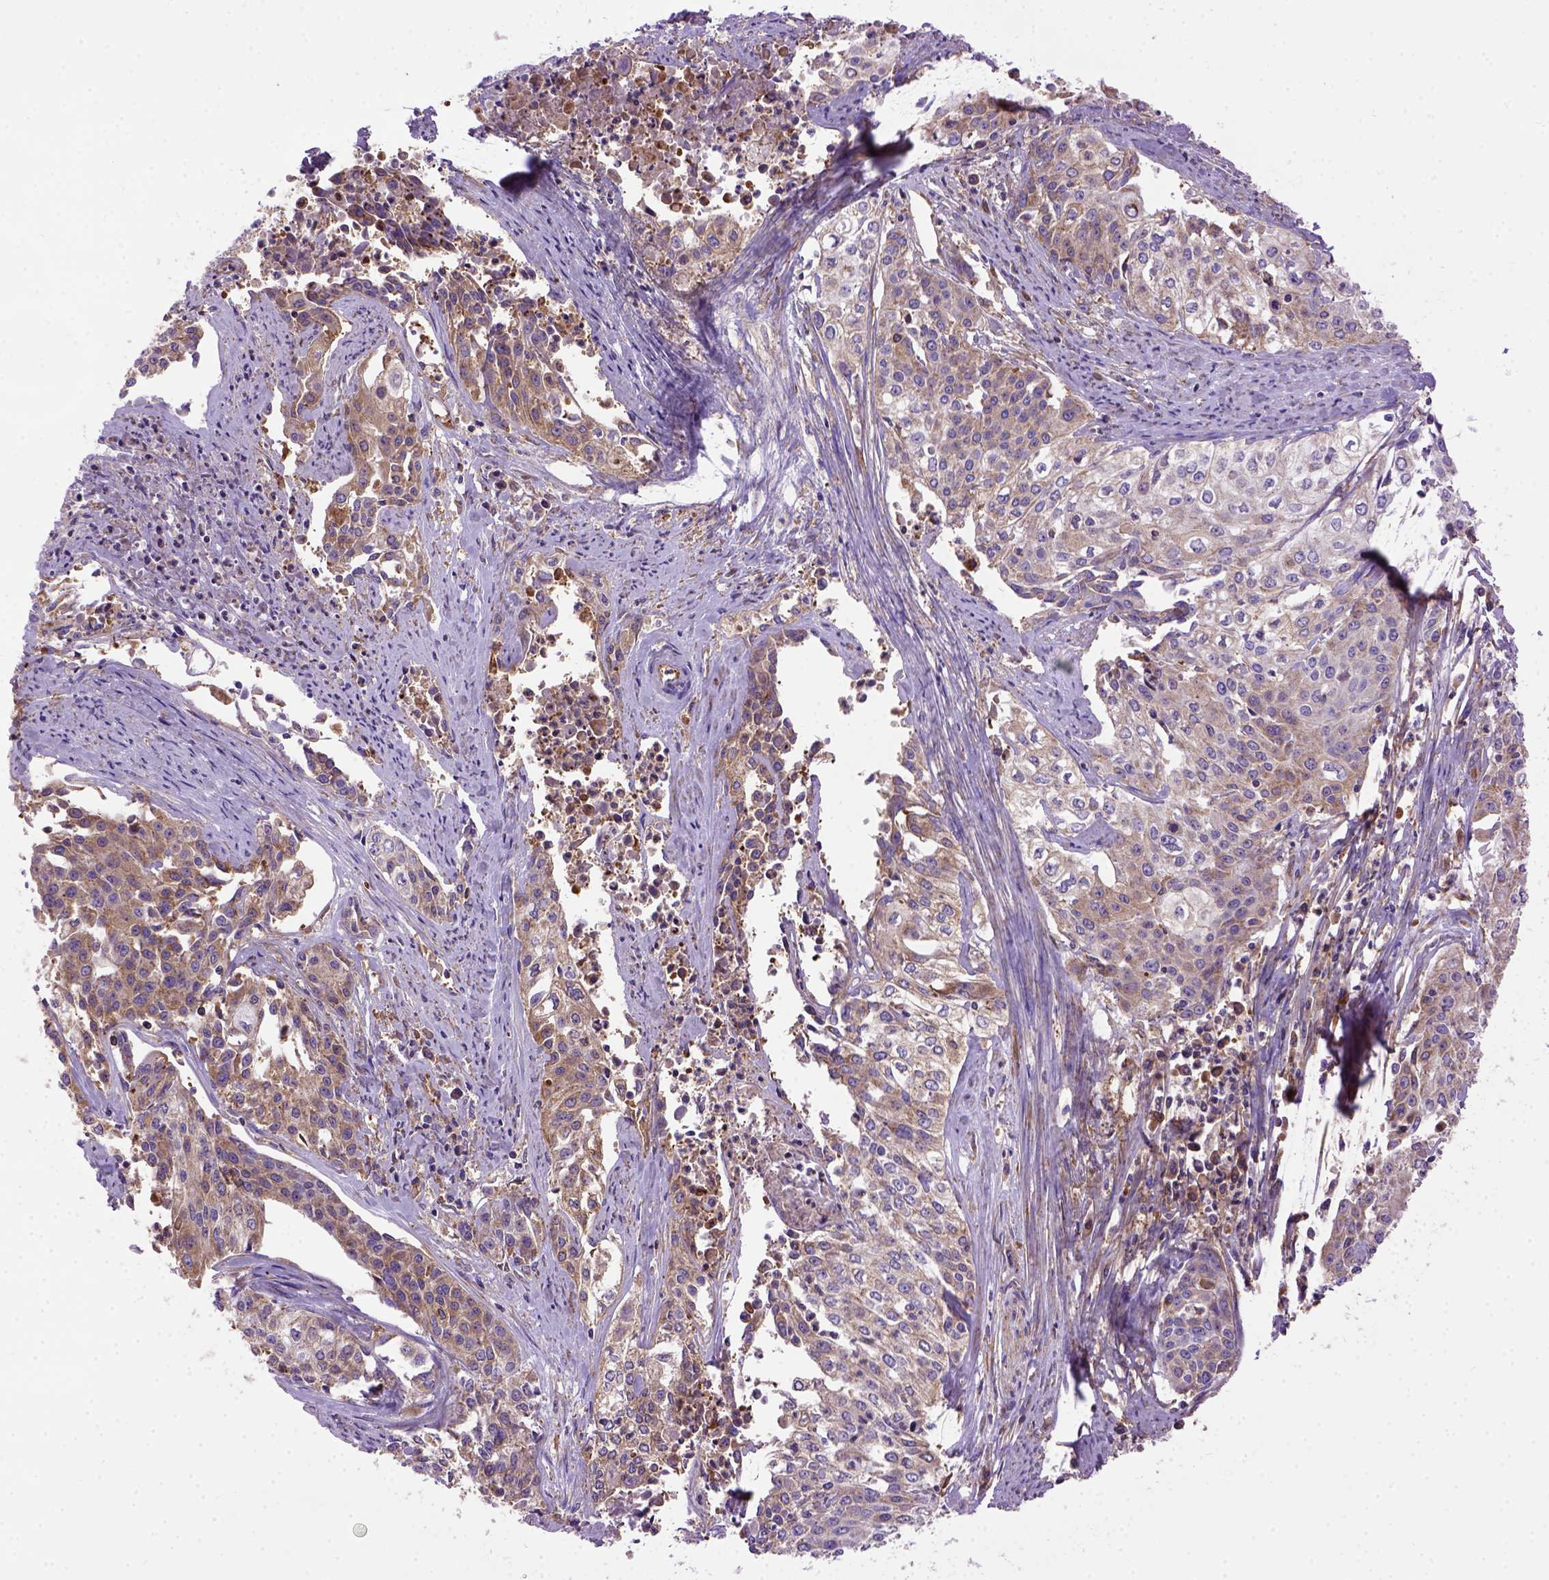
{"staining": {"intensity": "moderate", "quantity": "25%-75%", "location": "cytoplasmic/membranous"}, "tissue": "cervical cancer", "cell_type": "Tumor cells", "image_type": "cancer", "snomed": [{"axis": "morphology", "description": "Squamous cell carcinoma, NOS"}, {"axis": "topography", "description": "Cervix"}], "caption": "IHC (DAB) staining of cervical cancer (squamous cell carcinoma) reveals moderate cytoplasmic/membranous protein expression in approximately 25%-75% of tumor cells. The staining is performed using DAB (3,3'-diaminobenzidine) brown chromogen to label protein expression. The nuclei are counter-stained blue using hematoxylin.", "gene": "MVP", "patient": {"sex": "female", "age": 39}}